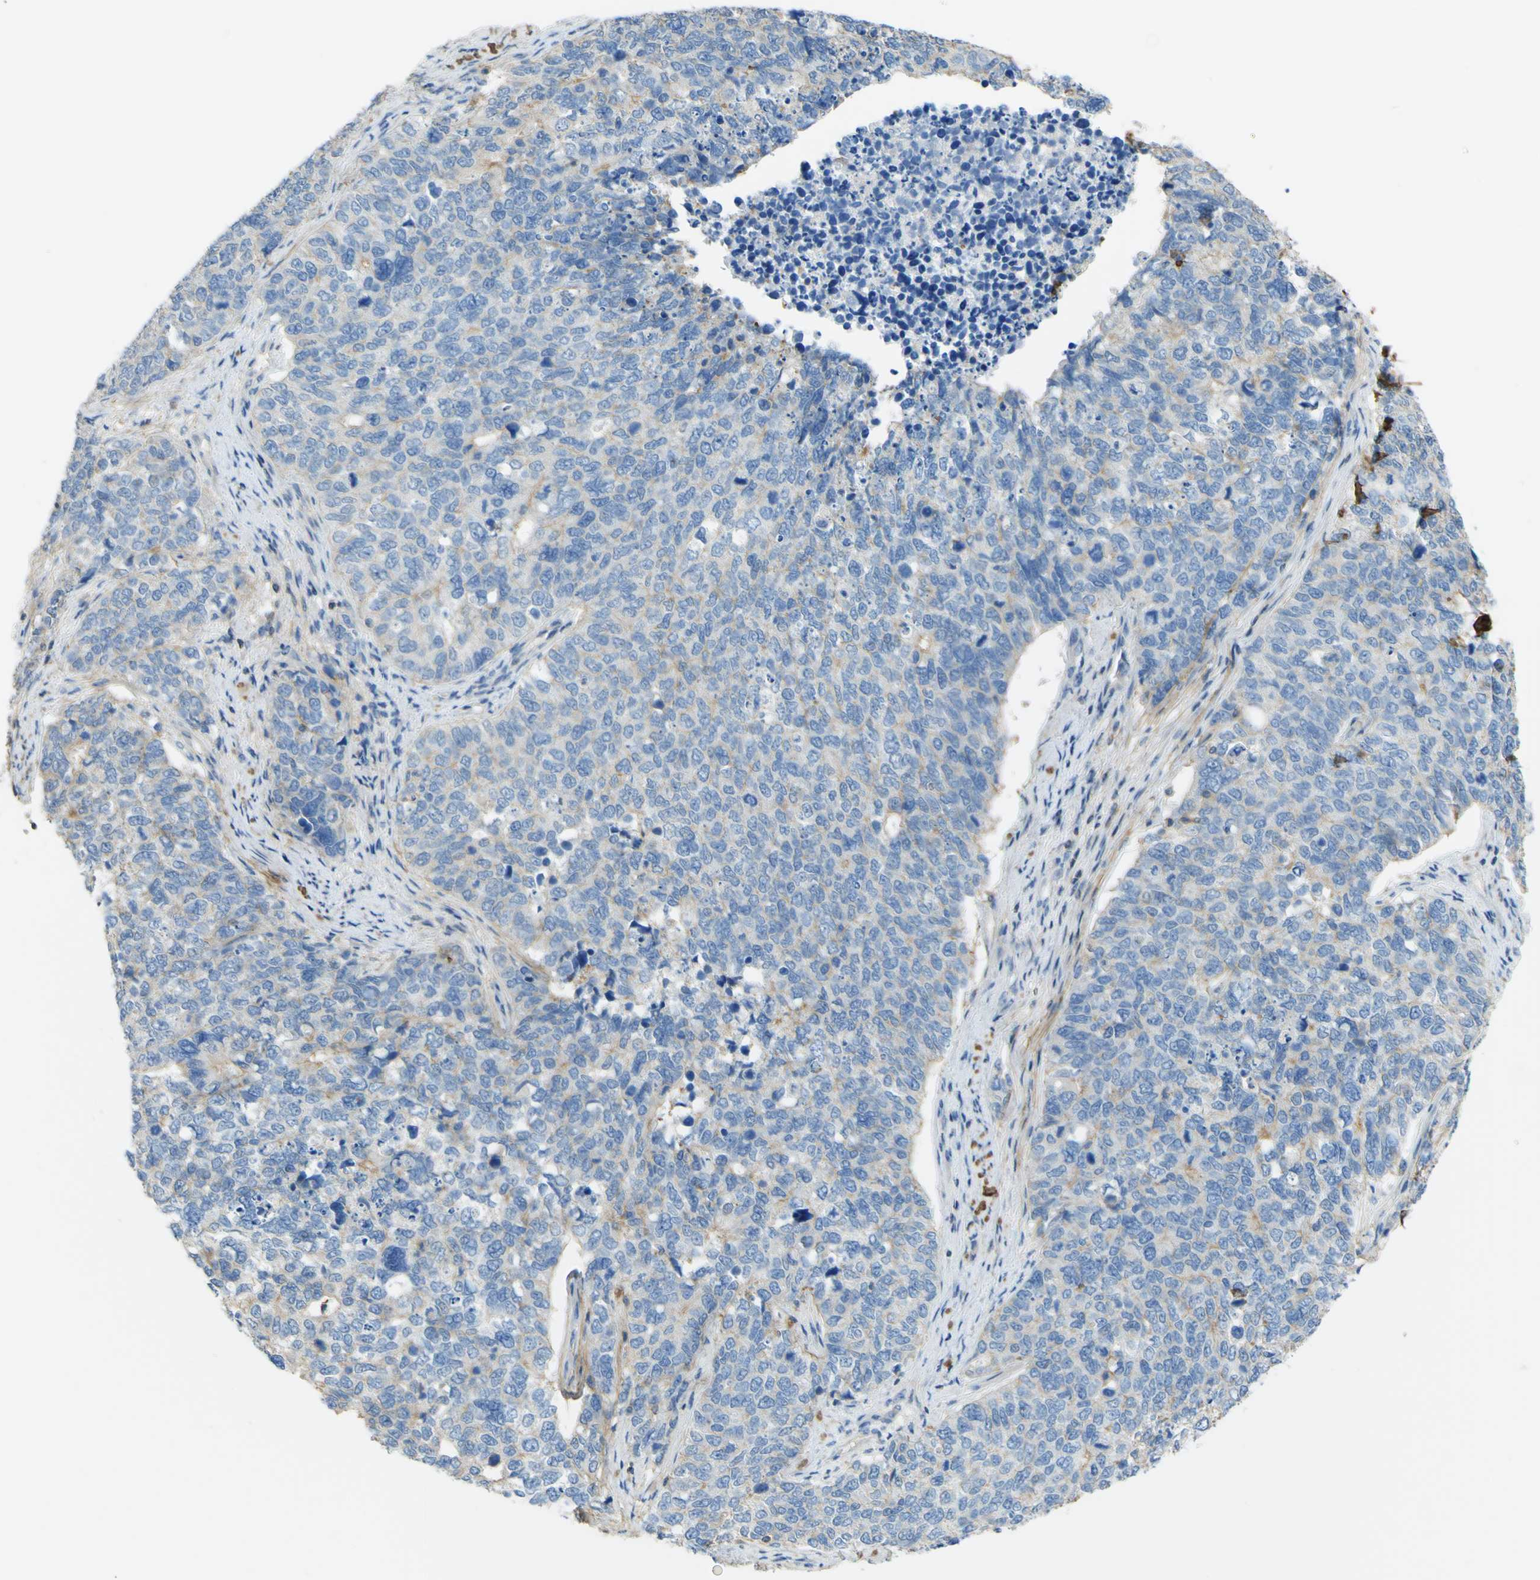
{"staining": {"intensity": "weak", "quantity": "25%-75%", "location": "cytoplasmic/membranous"}, "tissue": "cervical cancer", "cell_type": "Tumor cells", "image_type": "cancer", "snomed": [{"axis": "morphology", "description": "Squamous cell carcinoma, NOS"}, {"axis": "topography", "description": "Cervix"}], "caption": "The histopathology image demonstrates a brown stain indicating the presence of a protein in the cytoplasmic/membranous of tumor cells in cervical cancer.", "gene": "OGN", "patient": {"sex": "female", "age": 63}}